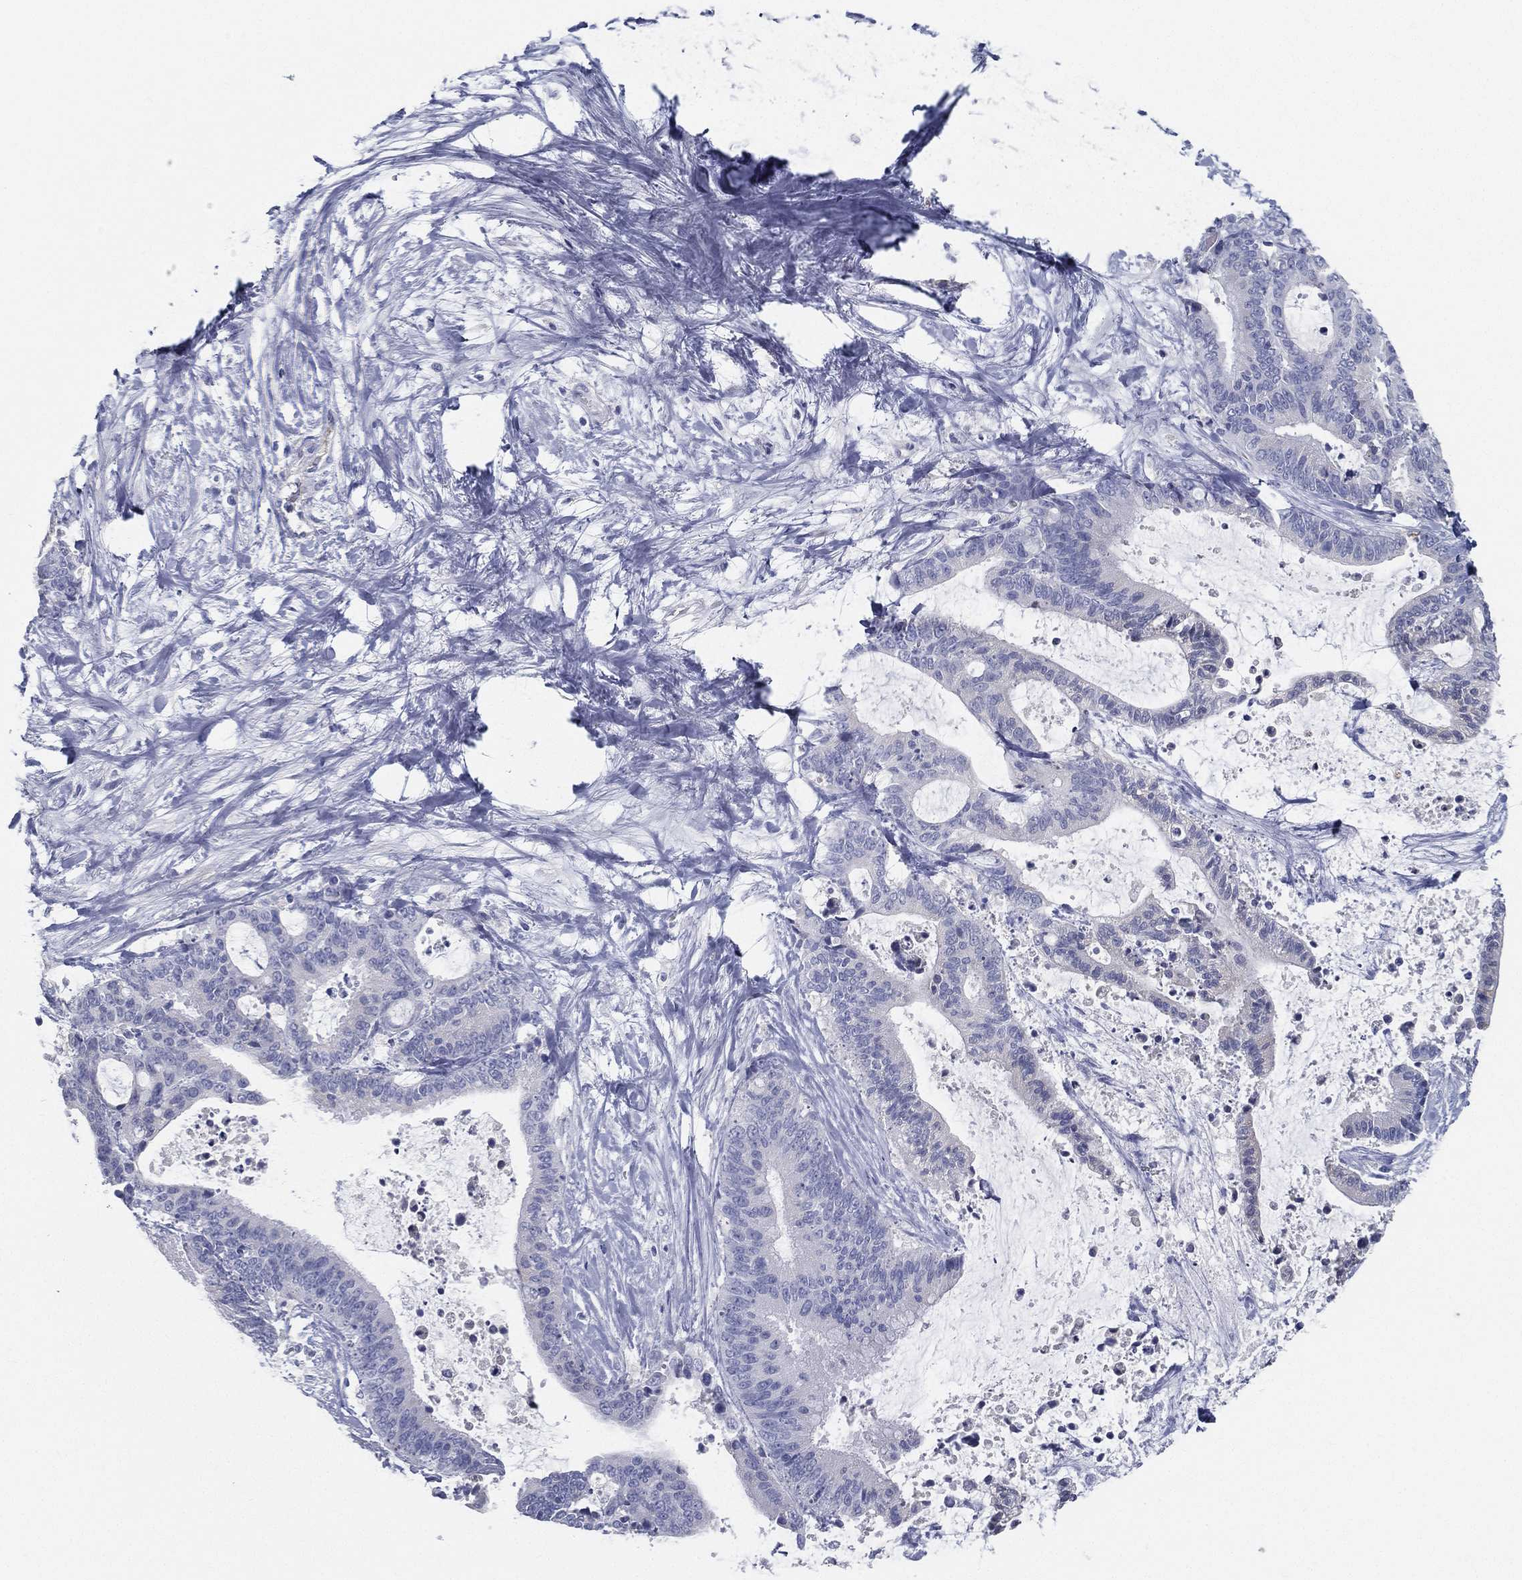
{"staining": {"intensity": "negative", "quantity": "none", "location": "none"}, "tissue": "liver cancer", "cell_type": "Tumor cells", "image_type": "cancer", "snomed": [{"axis": "morphology", "description": "Cholangiocarcinoma"}, {"axis": "topography", "description": "Liver"}], "caption": "This is a histopathology image of IHC staining of liver cancer (cholangiocarcinoma), which shows no expression in tumor cells. (Stains: DAB (3,3'-diaminobenzidine) immunohistochemistry (IHC) with hematoxylin counter stain, Microscopy: brightfield microscopy at high magnification).", "gene": "STS", "patient": {"sex": "female", "age": 73}}